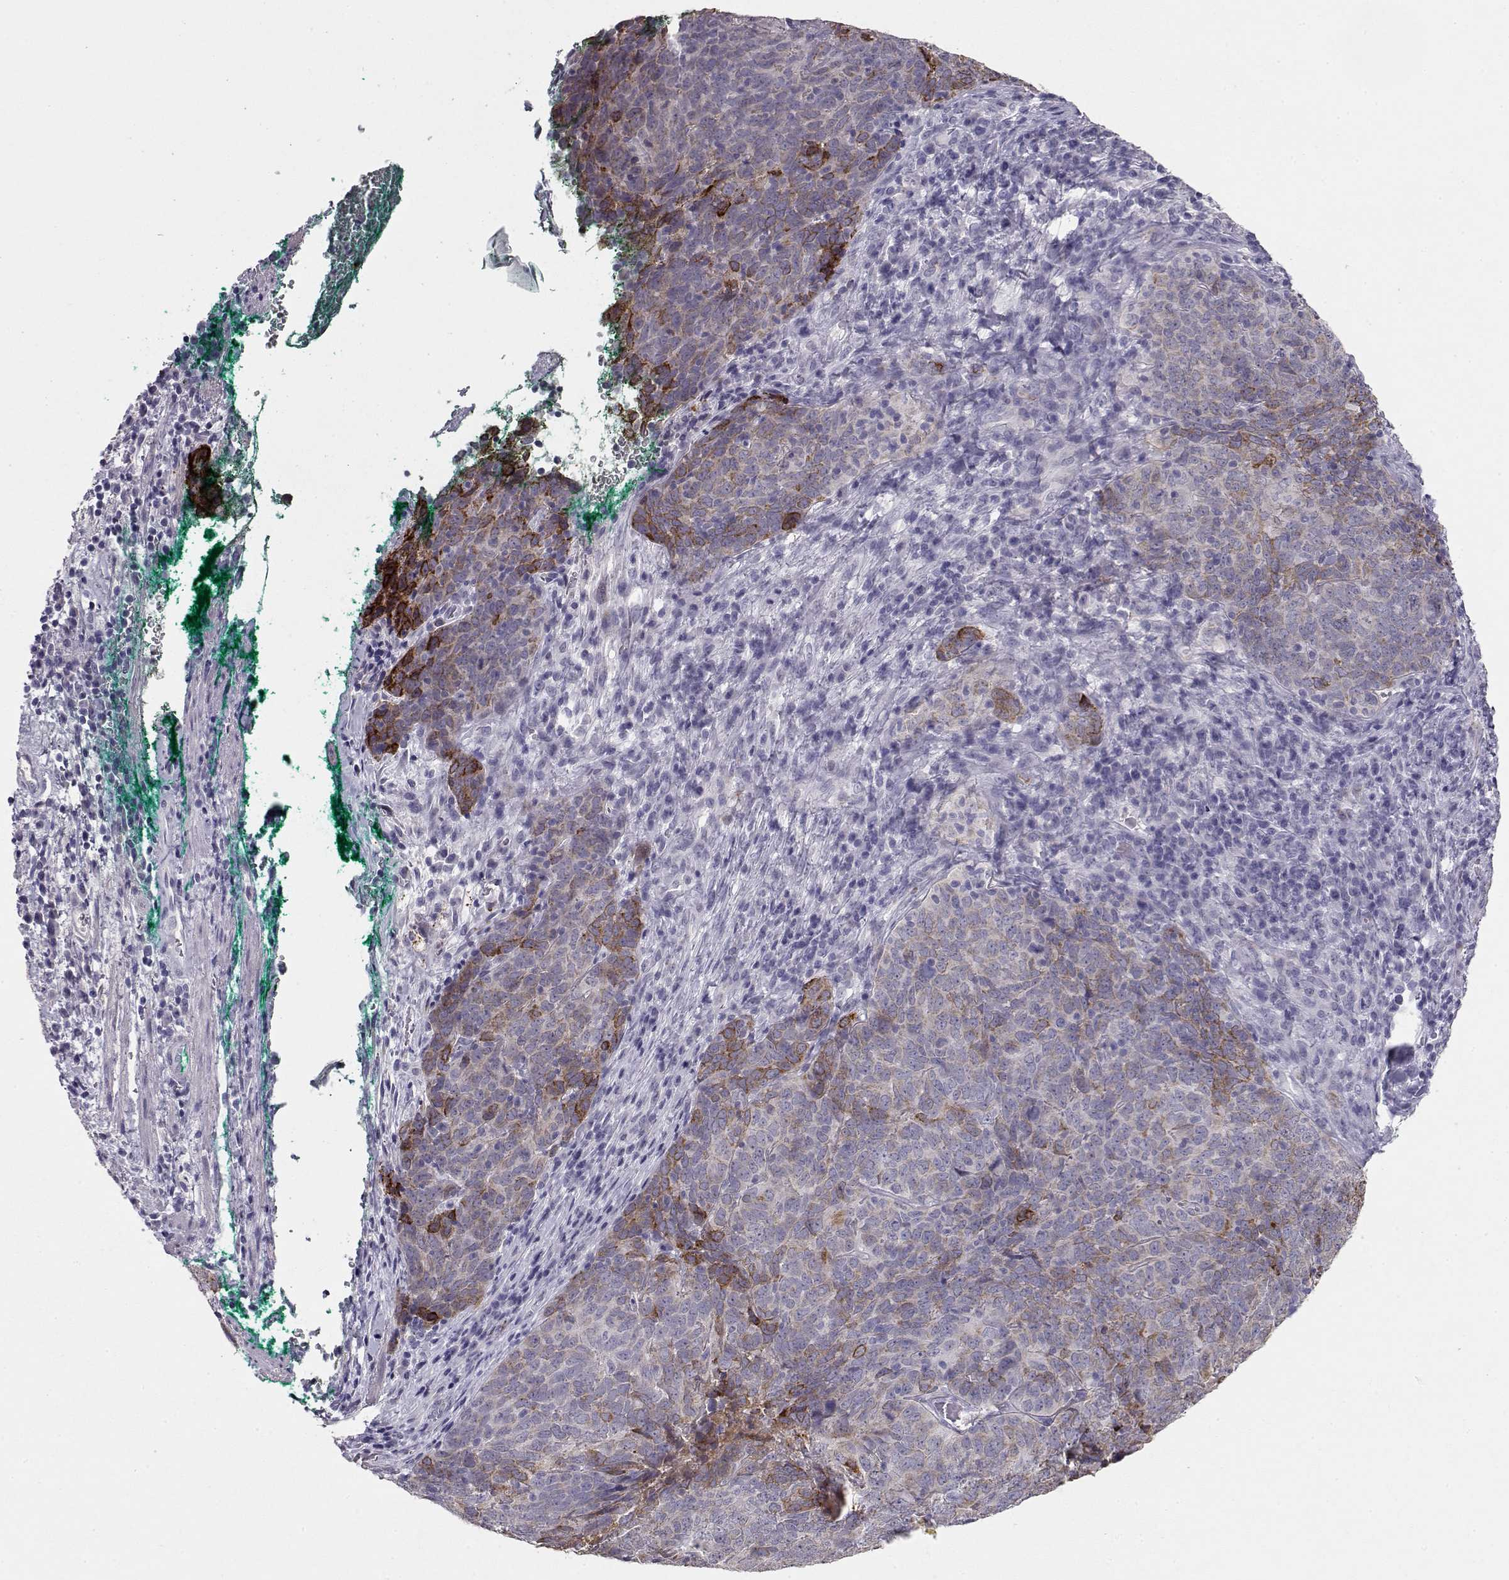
{"staining": {"intensity": "strong", "quantity": "<25%", "location": "cytoplasmic/membranous"}, "tissue": "skin cancer", "cell_type": "Tumor cells", "image_type": "cancer", "snomed": [{"axis": "morphology", "description": "Squamous cell carcinoma, NOS"}, {"axis": "topography", "description": "Skin"}, {"axis": "topography", "description": "Anal"}], "caption": "Immunohistochemistry staining of skin cancer (squamous cell carcinoma), which shows medium levels of strong cytoplasmic/membranous expression in approximately <25% of tumor cells indicating strong cytoplasmic/membranous protein staining. The staining was performed using DAB (3,3'-diaminobenzidine) (brown) for protein detection and nuclei were counterstained in hematoxylin (blue).", "gene": "LAMB3", "patient": {"sex": "female", "age": 51}}